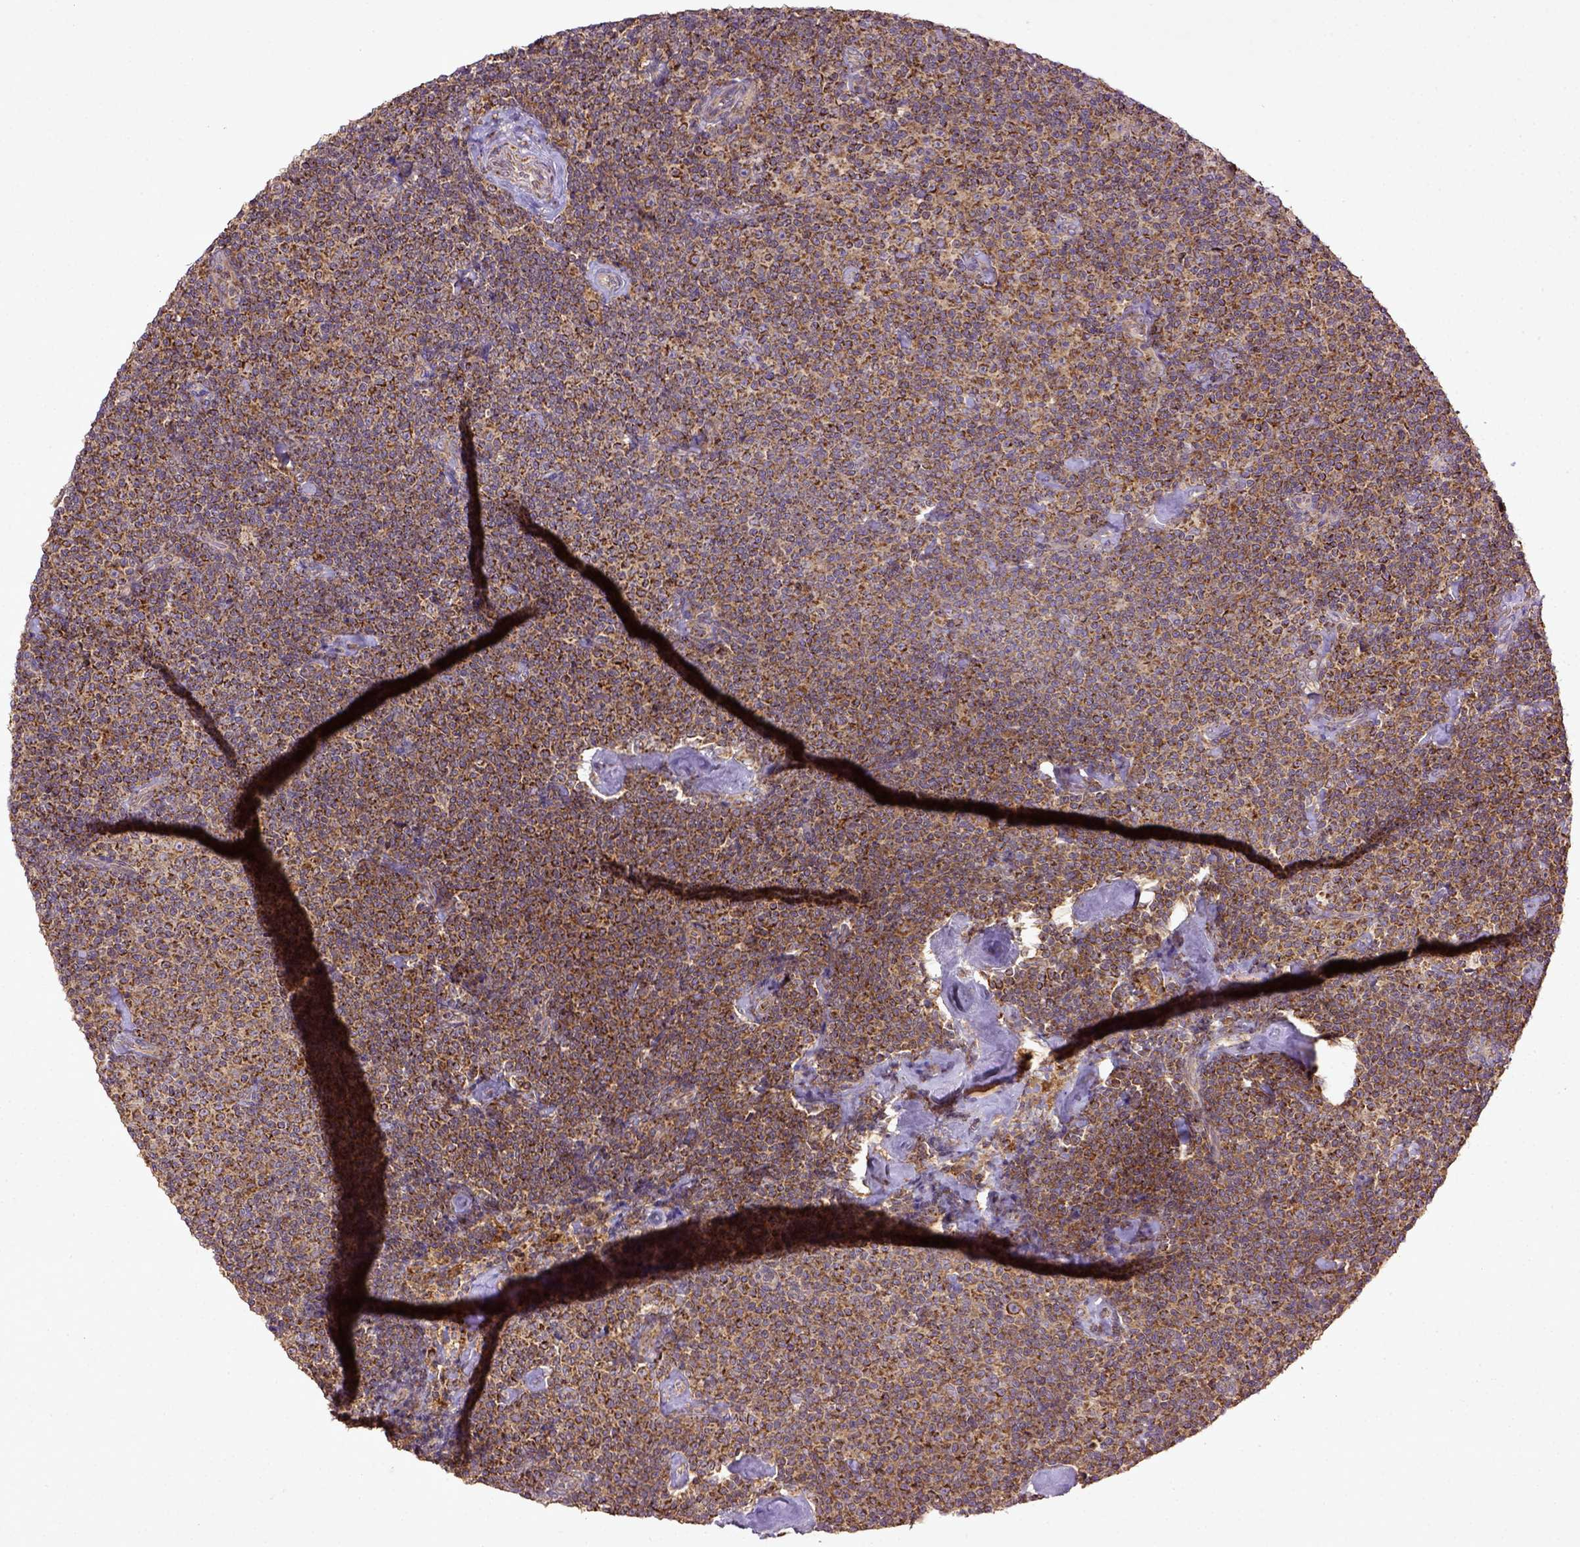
{"staining": {"intensity": "strong", "quantity": ">75%", "location": "cytoplasmic/membranous"}, "tissue": "lymphoma", "cell_type": "Tumor cells", "image_type": "cancer", "snomed": [{"axis": "morphology", "description": "Malignant lymphoma, non-Hodgkin's type, Low grade"}, {"axis": "topography", "description": "Lymph node"}], "caption": "A high-resolution photomicrograph shows immunohistochemistry staining of malignant lymphoma, non-Hodgkin's type (low-grade), which displays strong cytoplasmic/membranous positivity in about >75% of tumor cells.", "gene": "MT-CO1", "patient": {"sex": "male", "age": 81}}